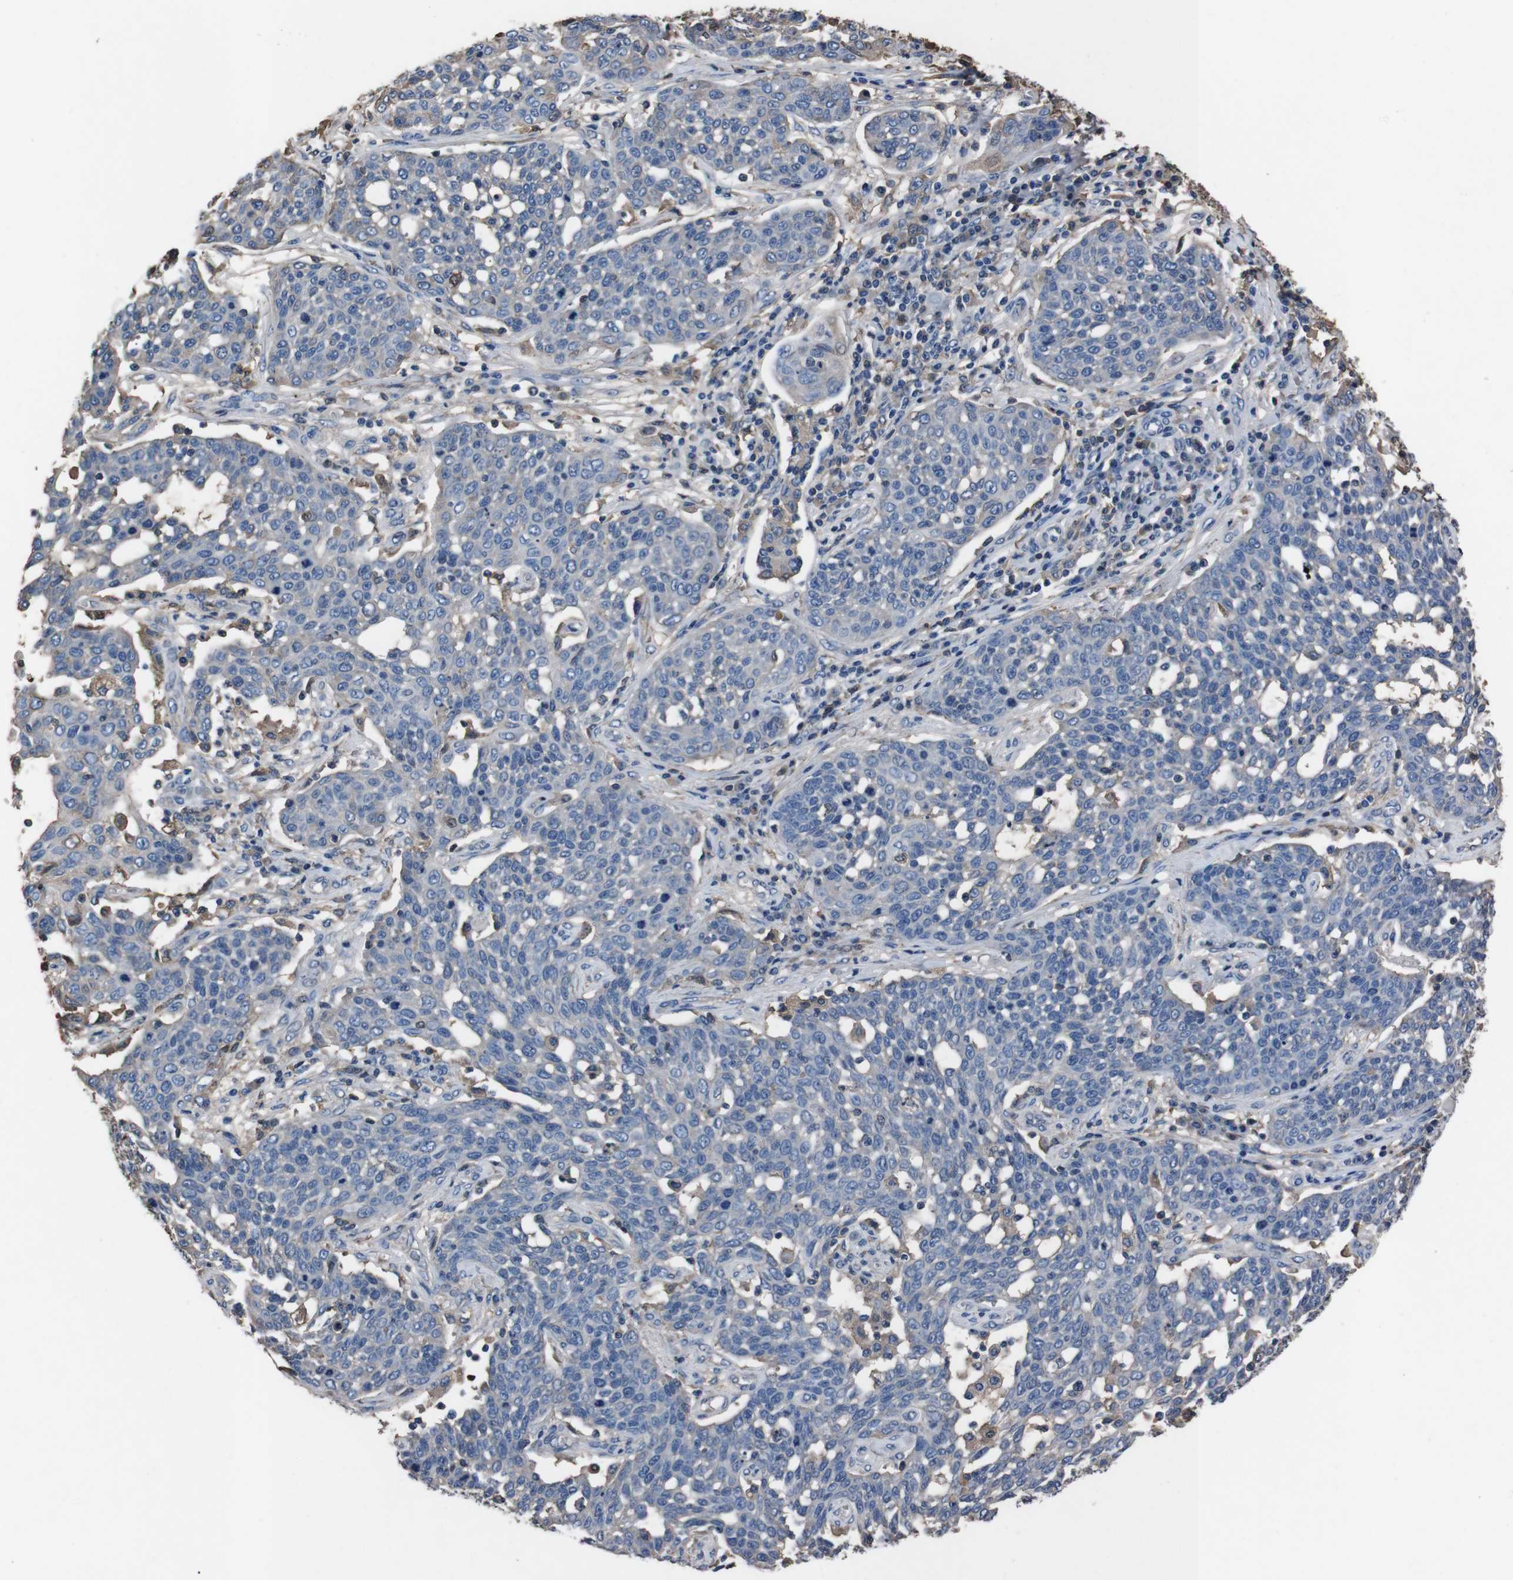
{"staining": {"intensity": "weak", "quantity": "<25%", "location": "cytoplasmic/membranous"}, "tissue": "cervical cancer", "cell_type": "Tumor cells", "image_type": "cancer", "snomed": [{"axis": "morphology", "description": "Squamous cell carcinoma, NOS"}, {"axis": "topography", "description": "Cervix"}], "caption": "Photomicrograph shows no protein staining in tumor cells of cervical squamous cell carcinoma tissue.", "gene": "LEP", "patient": {"sex": "female", "age": 34}}